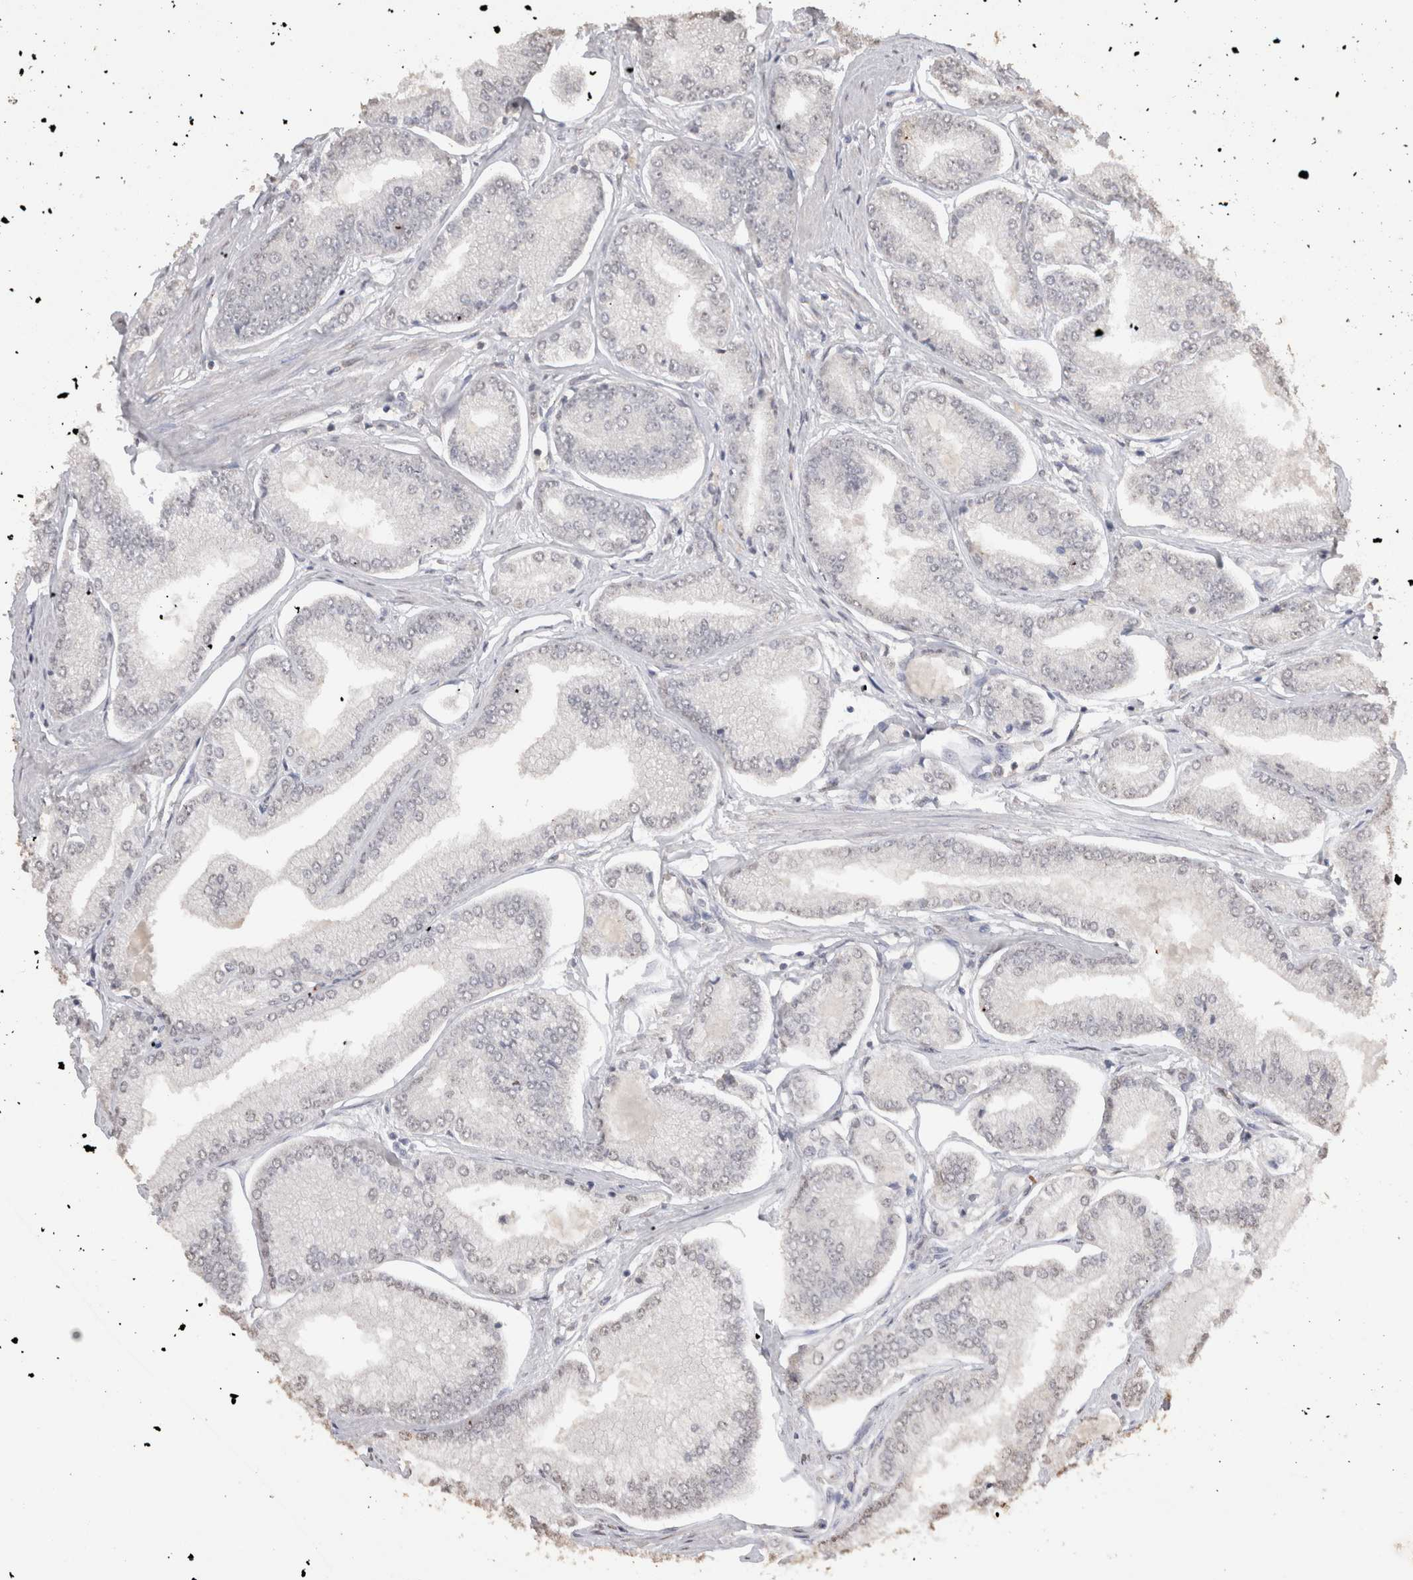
{"staining": {"intensity": "negative", "quantity": "none", "location": "none"}, "tissue": "prostate cancer", "cell_type": "Tumor cells", "image_type": "cancer", "snomed": [{"axis": "morphology", "description": "Adenocarcinoma, Low grade"}, {"axis": "topography", "description": "Prostate"}], "caption": "Prostate adenocarcinoma (low-grade) was stained to show a protein in brown. There is no significant positivity in tumor cells.", "gene": "LGALS2", "patient": {"sex": "male", "age": 52}}